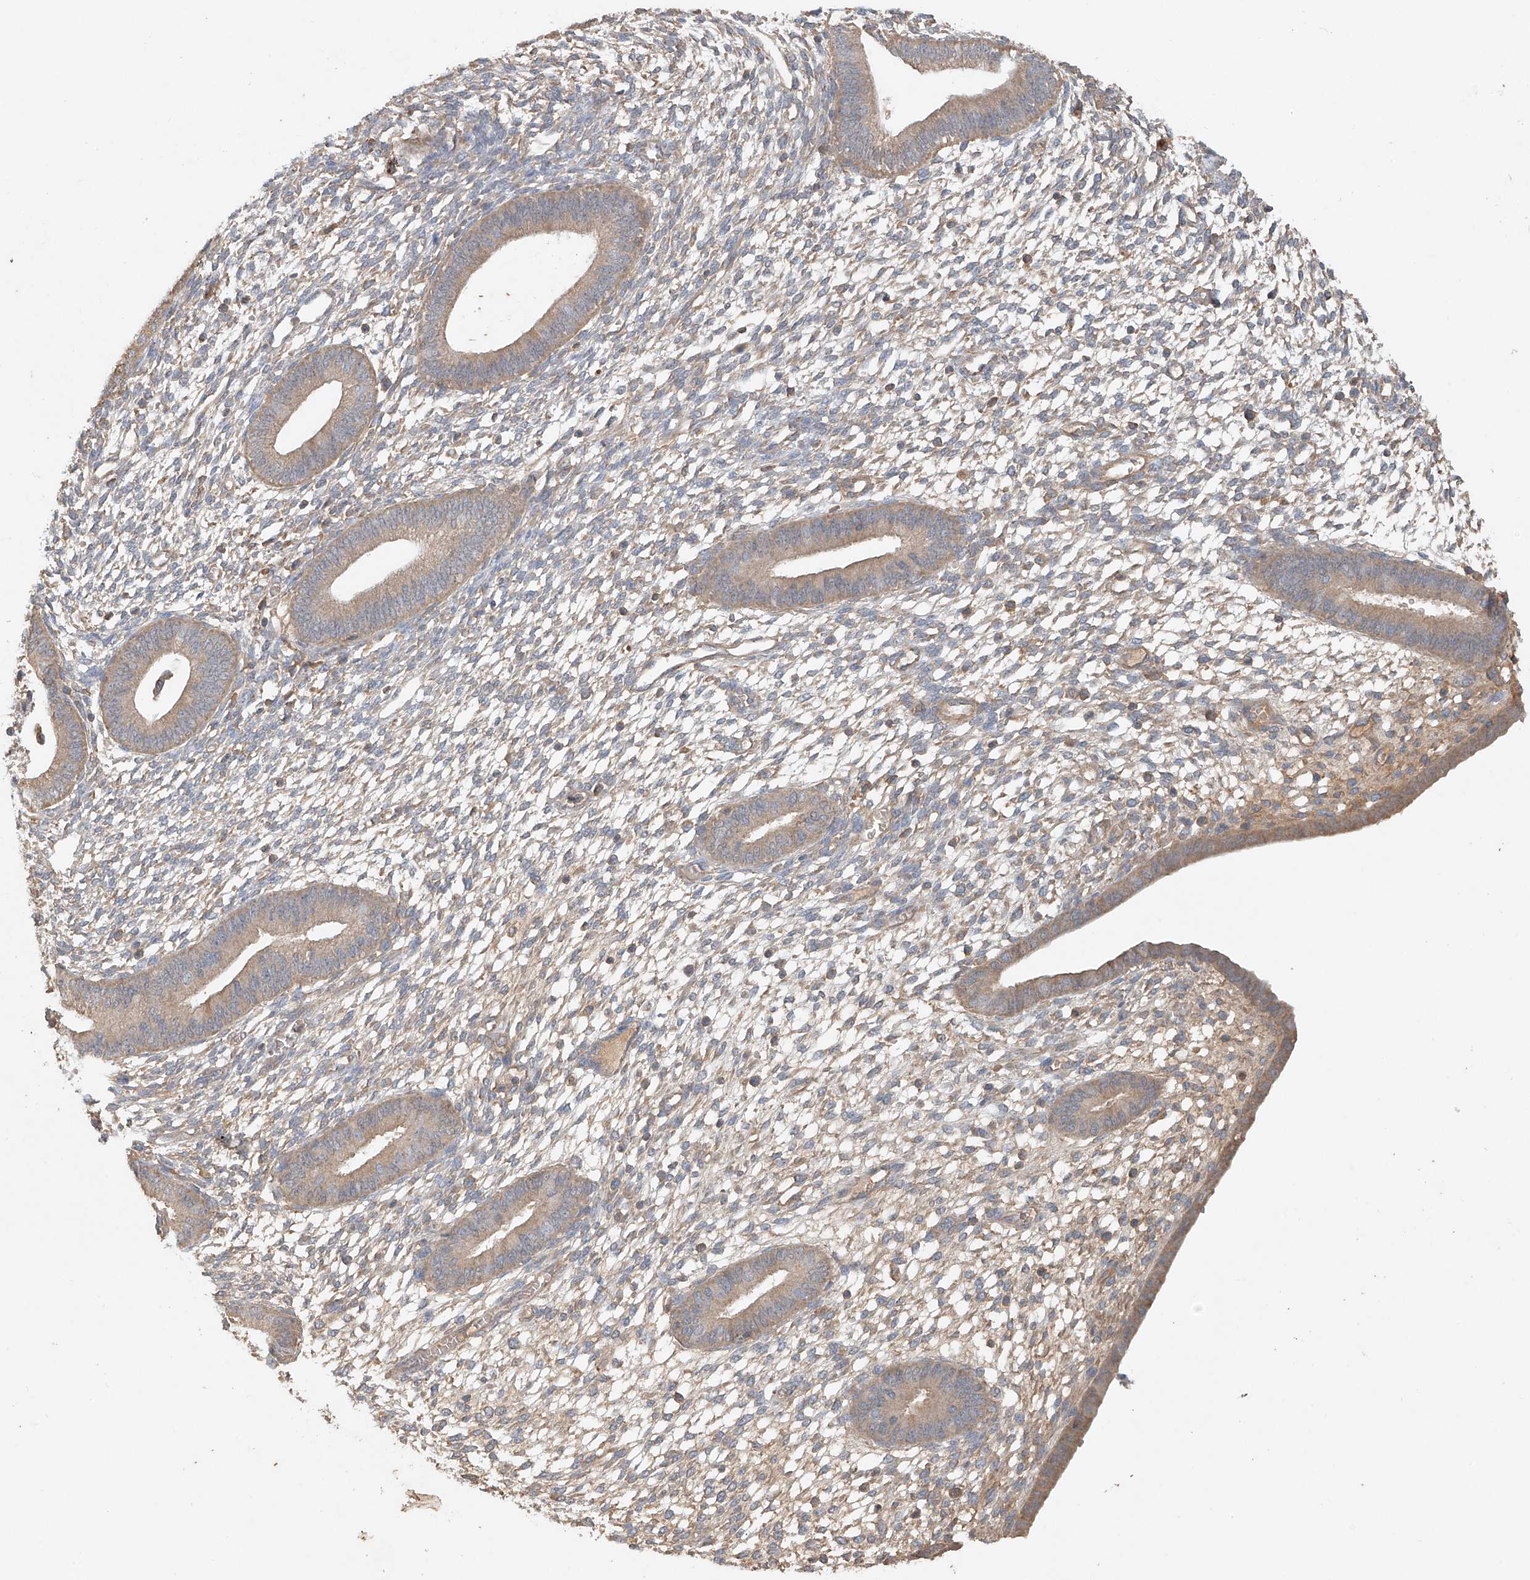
{"staining": {"intensity": "weak", "quantity": "<25%", "location": "cytoplasmic/membranous"}, "tissue": "endometrium", "cell_type": "Cells in endometrial stroma", "image_type": "normal", "snomed": [{"axis": "morphology", "description": "Normal tissue, NOS"}, {"axis": "topography", "description": "Endometrium"}], "caption": "A high-resolution image shows immunohistochemistry (IHC) staining of normal endometrium, which demonstrates no significant expression in cells in endometrial stroma.", "gene": "GNB1L", "patient": {"sex": "female", "age": 46}}